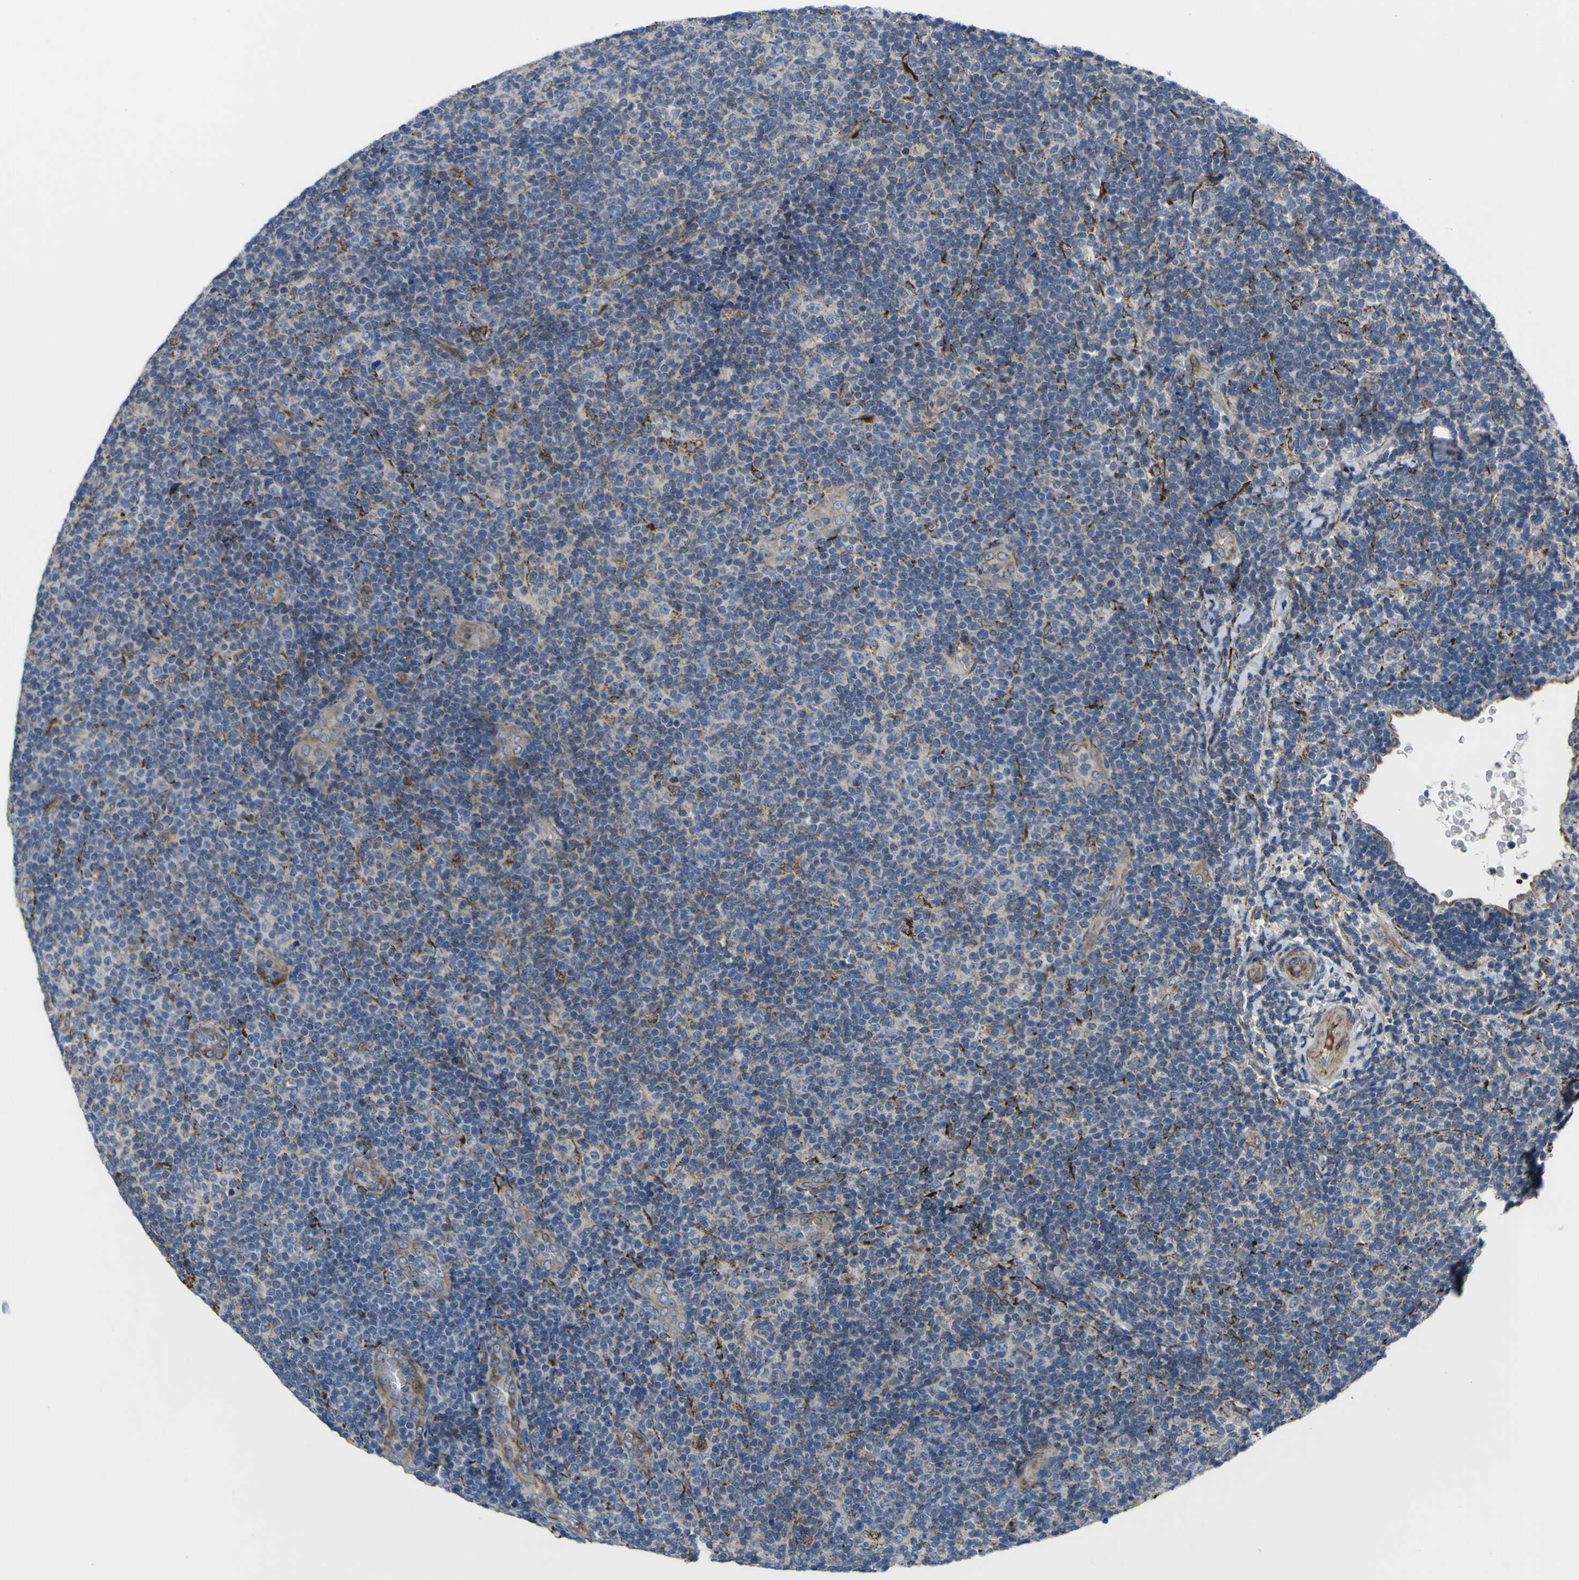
{"staining": {"intensity": "negative", "quantity": "none", "location": "none"}, "tissue": "lymphoma", "cell_type": "Tumor cells", "image_type": "cancer", "snomed": [{"axis": "morphology", "description": "Malignant lymphoma, non-Hodgkin's type, Low grade"}, {"axis": "topography", "description": "Lymph node"}], "caption": "This is an immunohistochemistry (IHC) photomicrograph of lymphoma. There is no expression in tumor cells.", "gene": "GPLD1", "patient": {"sex": "male", "age": 83}}